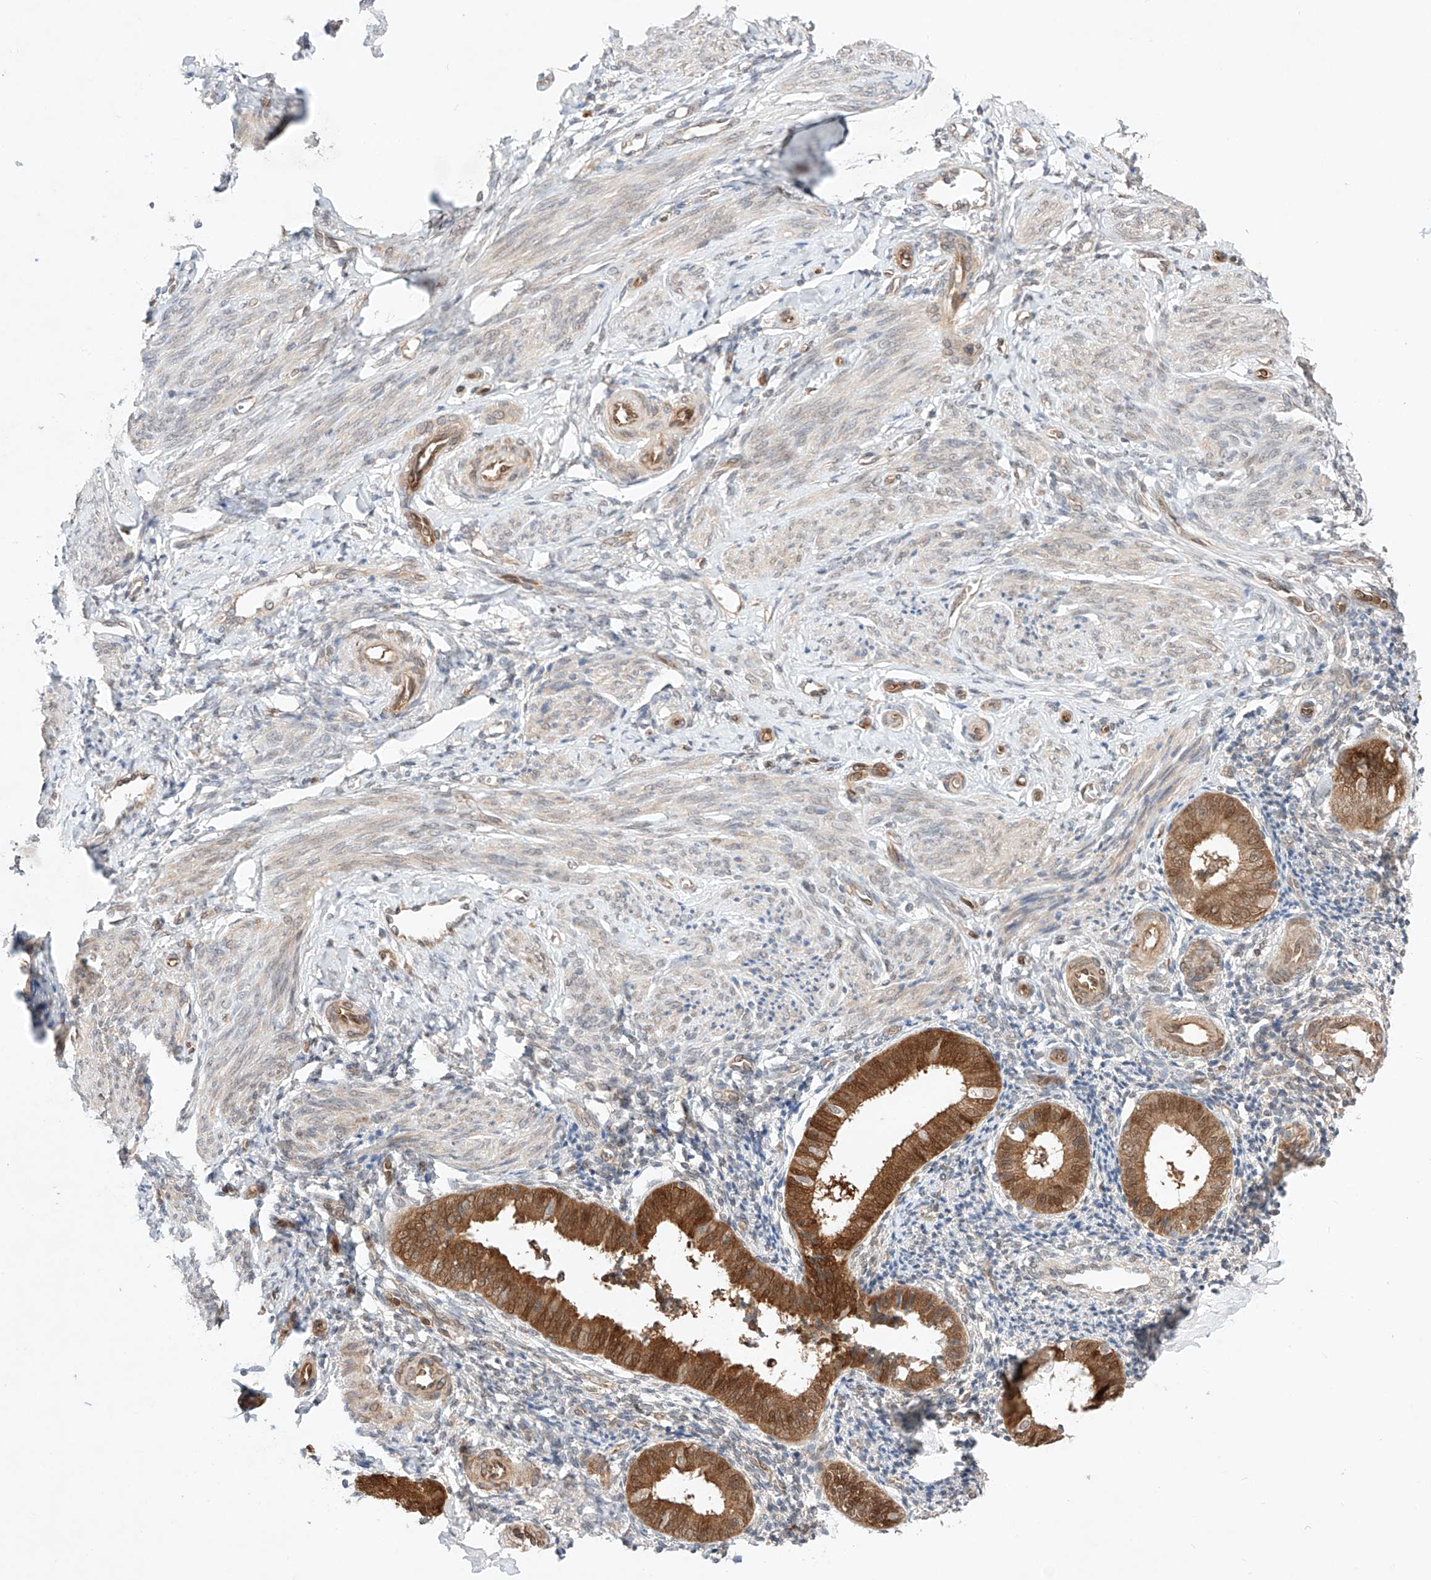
{"staining": {"intensity": "negative", "quantity": "none", "location": "none"}, "tissue": "endometrium", "cell_type": "Cells in endometrial stroma", "image_type": "normal", "snomed": [{"axis": "morphology", "description": "Normal tissue, NOS"}, {"axis": "topography", "description": "Uterus"}, {"axis": "topography", "description": "Endometrium"}], "caption": "Immunohistochemistry (IHC) of benign endometrium displays no positivity in cells in endometrial stroma.", "gene": "ZNF124", "patient": {"sex": "female", "age": 48}}